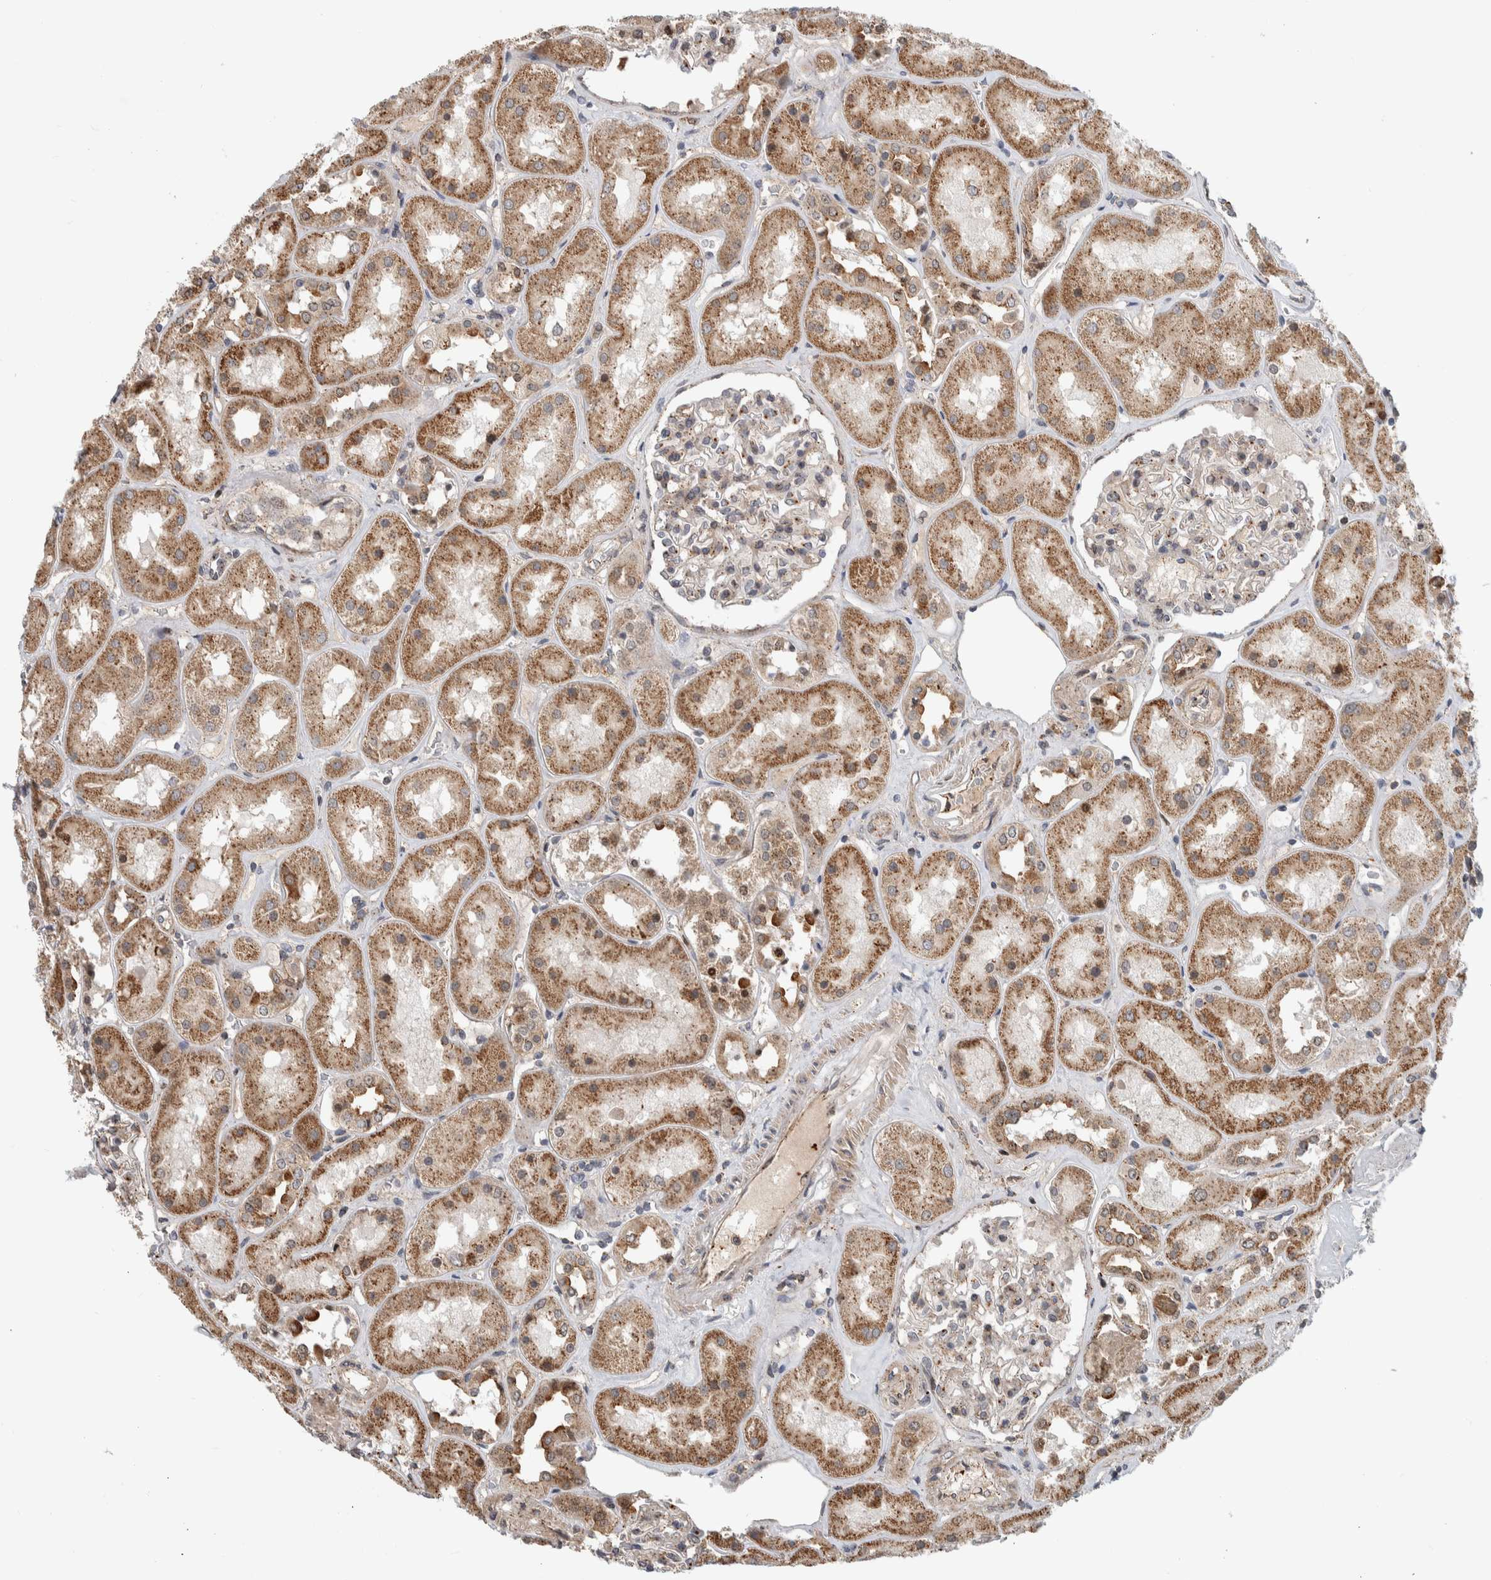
{"staining": {"intensity": "weak", "quantity": ">75%", "location": "cytoplasmic/membranous"}, "tissue": "kidney", "cell_type": "Cells in glomeruli", "image_type": "normal", "snomed": [{"axis": "morphology", "description": "Normal tissue, NOS"}, {"axis": "topography", "description": "Kidney"}], "caption": "Human kidney stained with a brown dye reveals weak cytoplasmic/membranous positive expression in approximately >75% of cells in glomeruli.", "gene": "MSL1", "patient": {"sex": "male", "age": 70}}